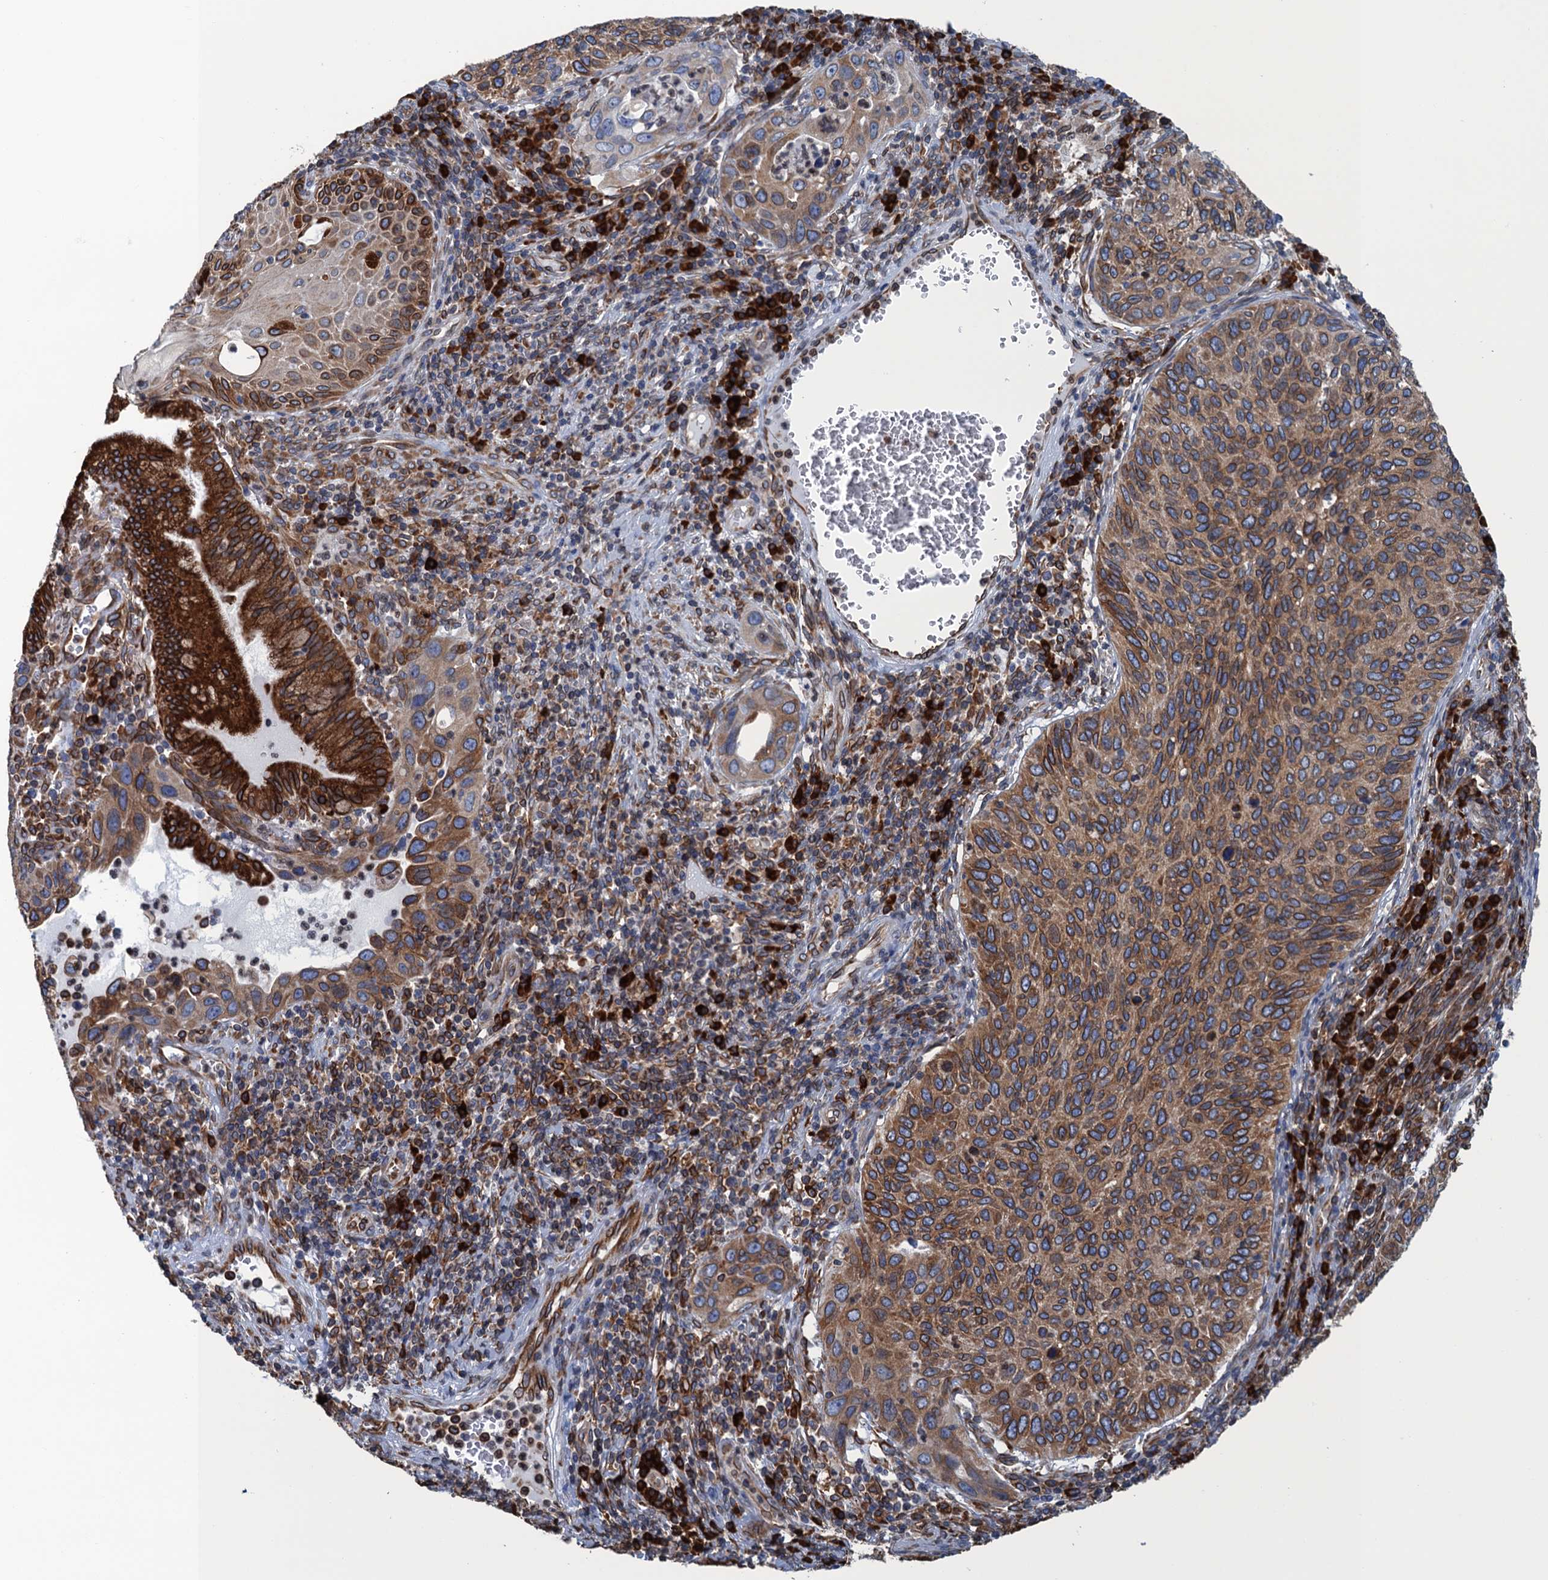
{"staining": {"intensity": "moderate", "quantity": ">75%", "location": "cytoplasmic/membranous"}, "tissue": "cervical cancer", "cell_type": "Tumor cells", "image_type": "cancer", "snomed": [{"axis": "morphology", "description": "Squamous cell carcinoma, NOS"}, {"axis": "topography", "description": "Cervix"}], "caption": "Protein staining demonstrates moderate cytoplasmic/membranous staining in about >75% of tumor cells in squamous cell carcinoma (cervical).", "gene": "TMEM205", "patient": {"sex": "female", "age": 38}}